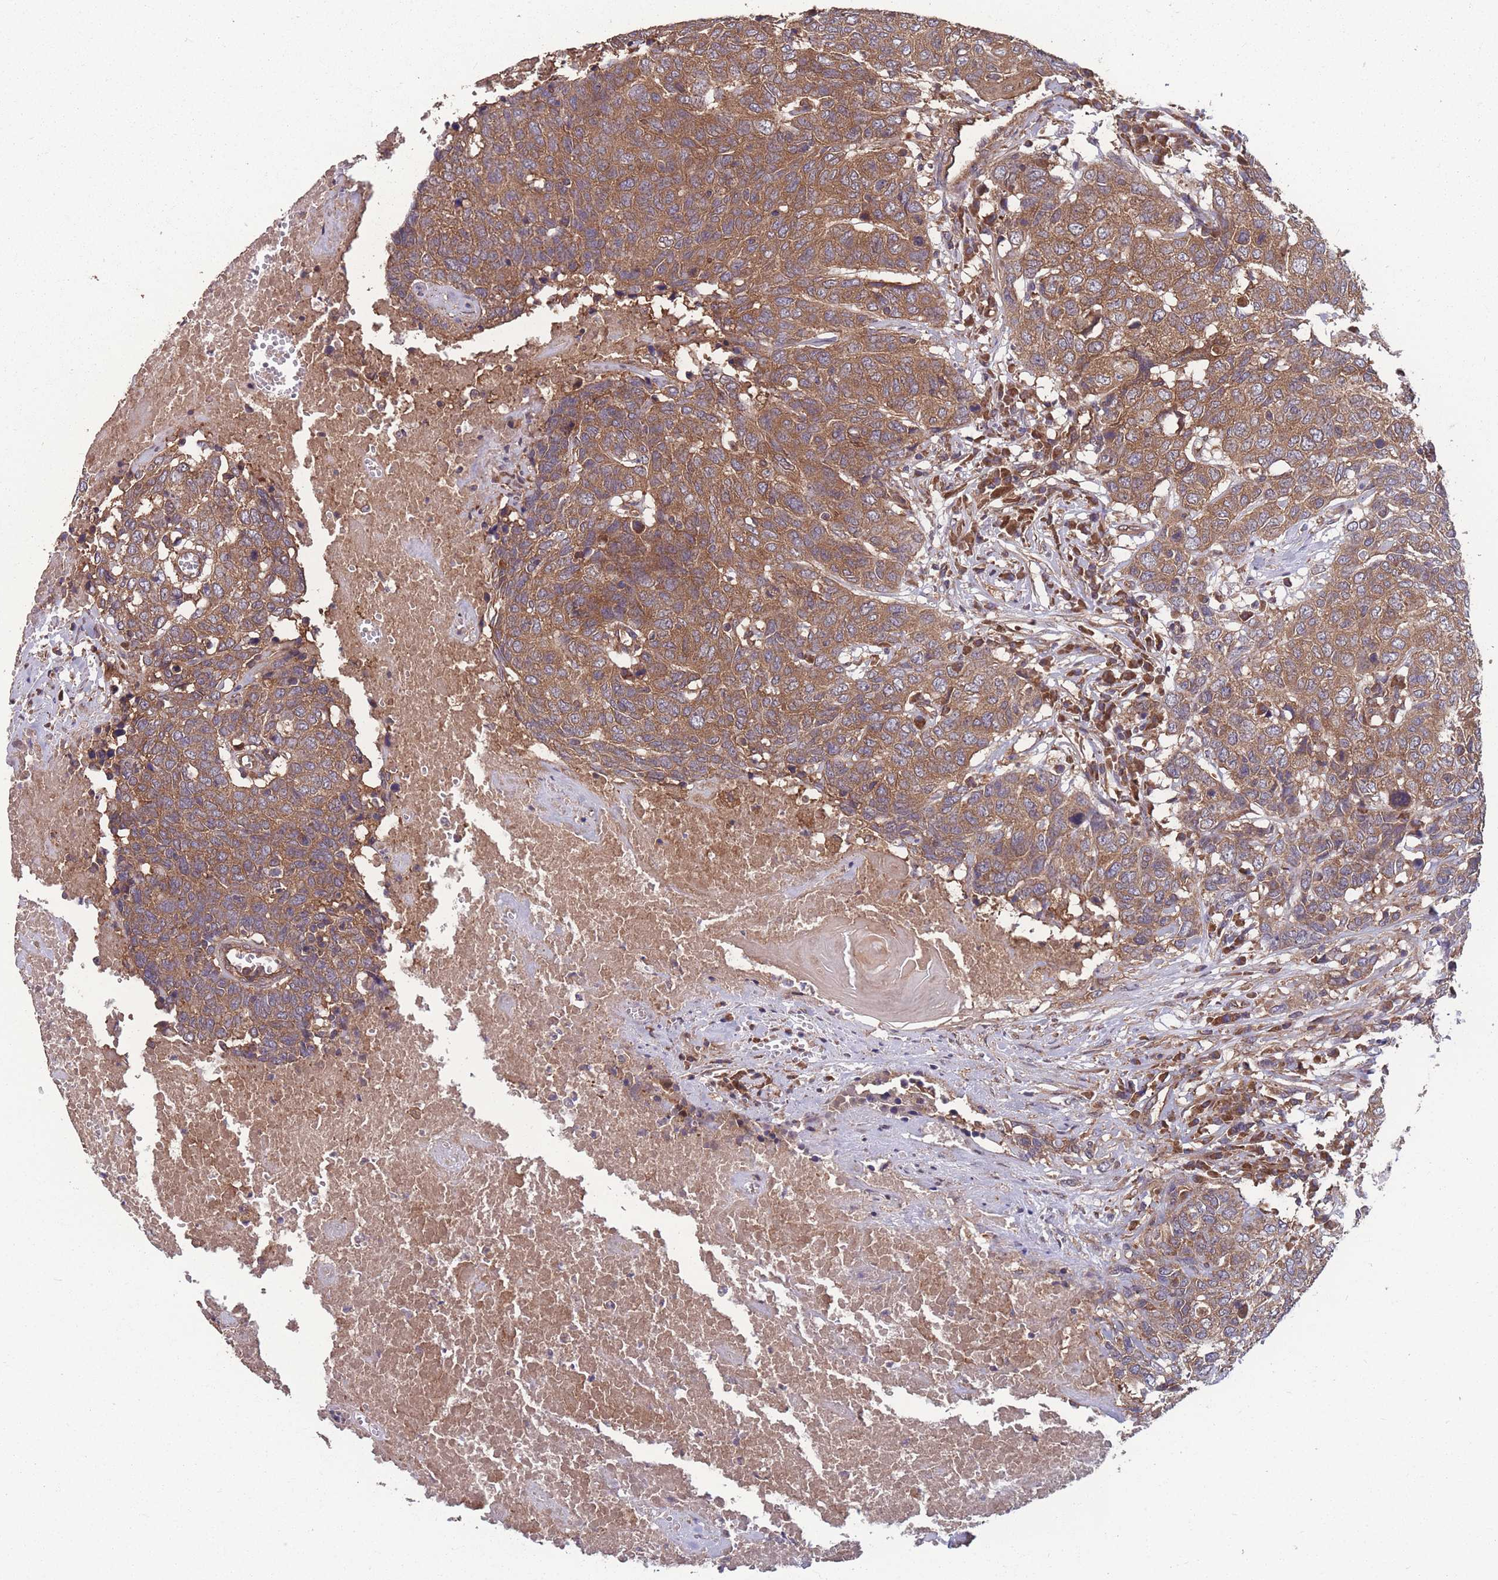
{"staining": {"intensity": "moderate", "quantity": ">75%", "location": "cytoplasmic/membranous"}, "tissue": "head and neck cancer", "cell_type": "Tumor cells", "image_type": "cancer", "snomed": [{"axis": "morphology", "description": "Squamous cell carcinoma, NOS"}, {"axis": "topography", "description": "Head-Neck"}], "caption": "Brown immunohistochemical staining in human head and neck squamous cell carcinoma shows moderate cytoplasmic/membranous expression in approximately >75% of tumor cells. The protein of interest is shown in brown color, while the nuclei are stained blue.", "gene": "ZPR1", "patient": {"sex": "male", "age": 66}}